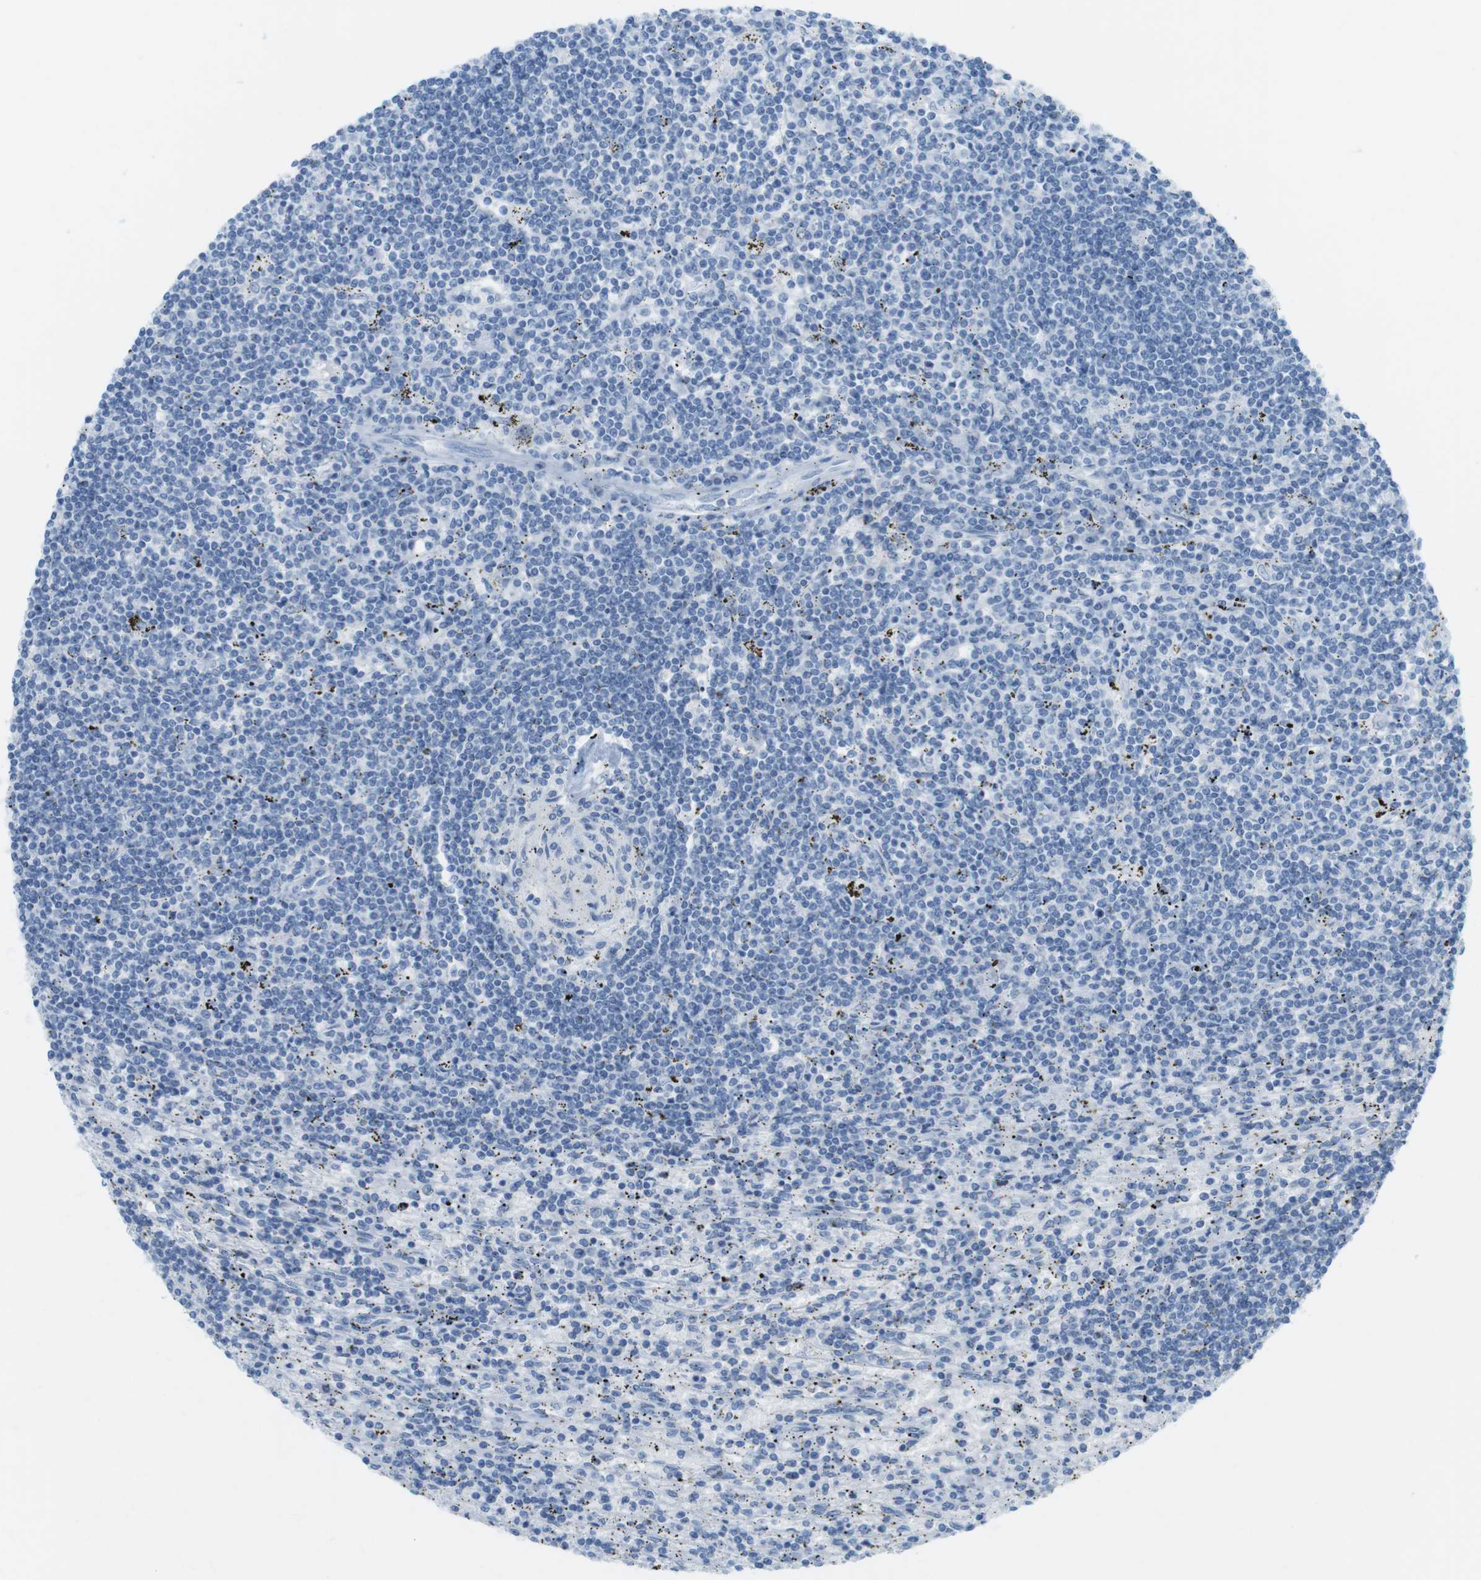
{"staining": {"intensity": "negative", "quantity": "none", "location": "none"}, "tissue": "lymphoma", "cell_type": "Tumor cells", "image_type": "cancer", "snomed": [{"axis": "morphology", "description": "Malignant lymphoma, non-Hodgkin's type, Low grade"}, {"axis": "topography", "description": "Spleen"}], "caption": "Immunohistochemistry (IHC) image of malignant lymphoma, non-Hodgkin's type (low-grade) stained for a protein (brown), which exhibits no positivity in tumor cells.", "gene": "TNNT2", "patient": {"sex": "male", "age": 76}}